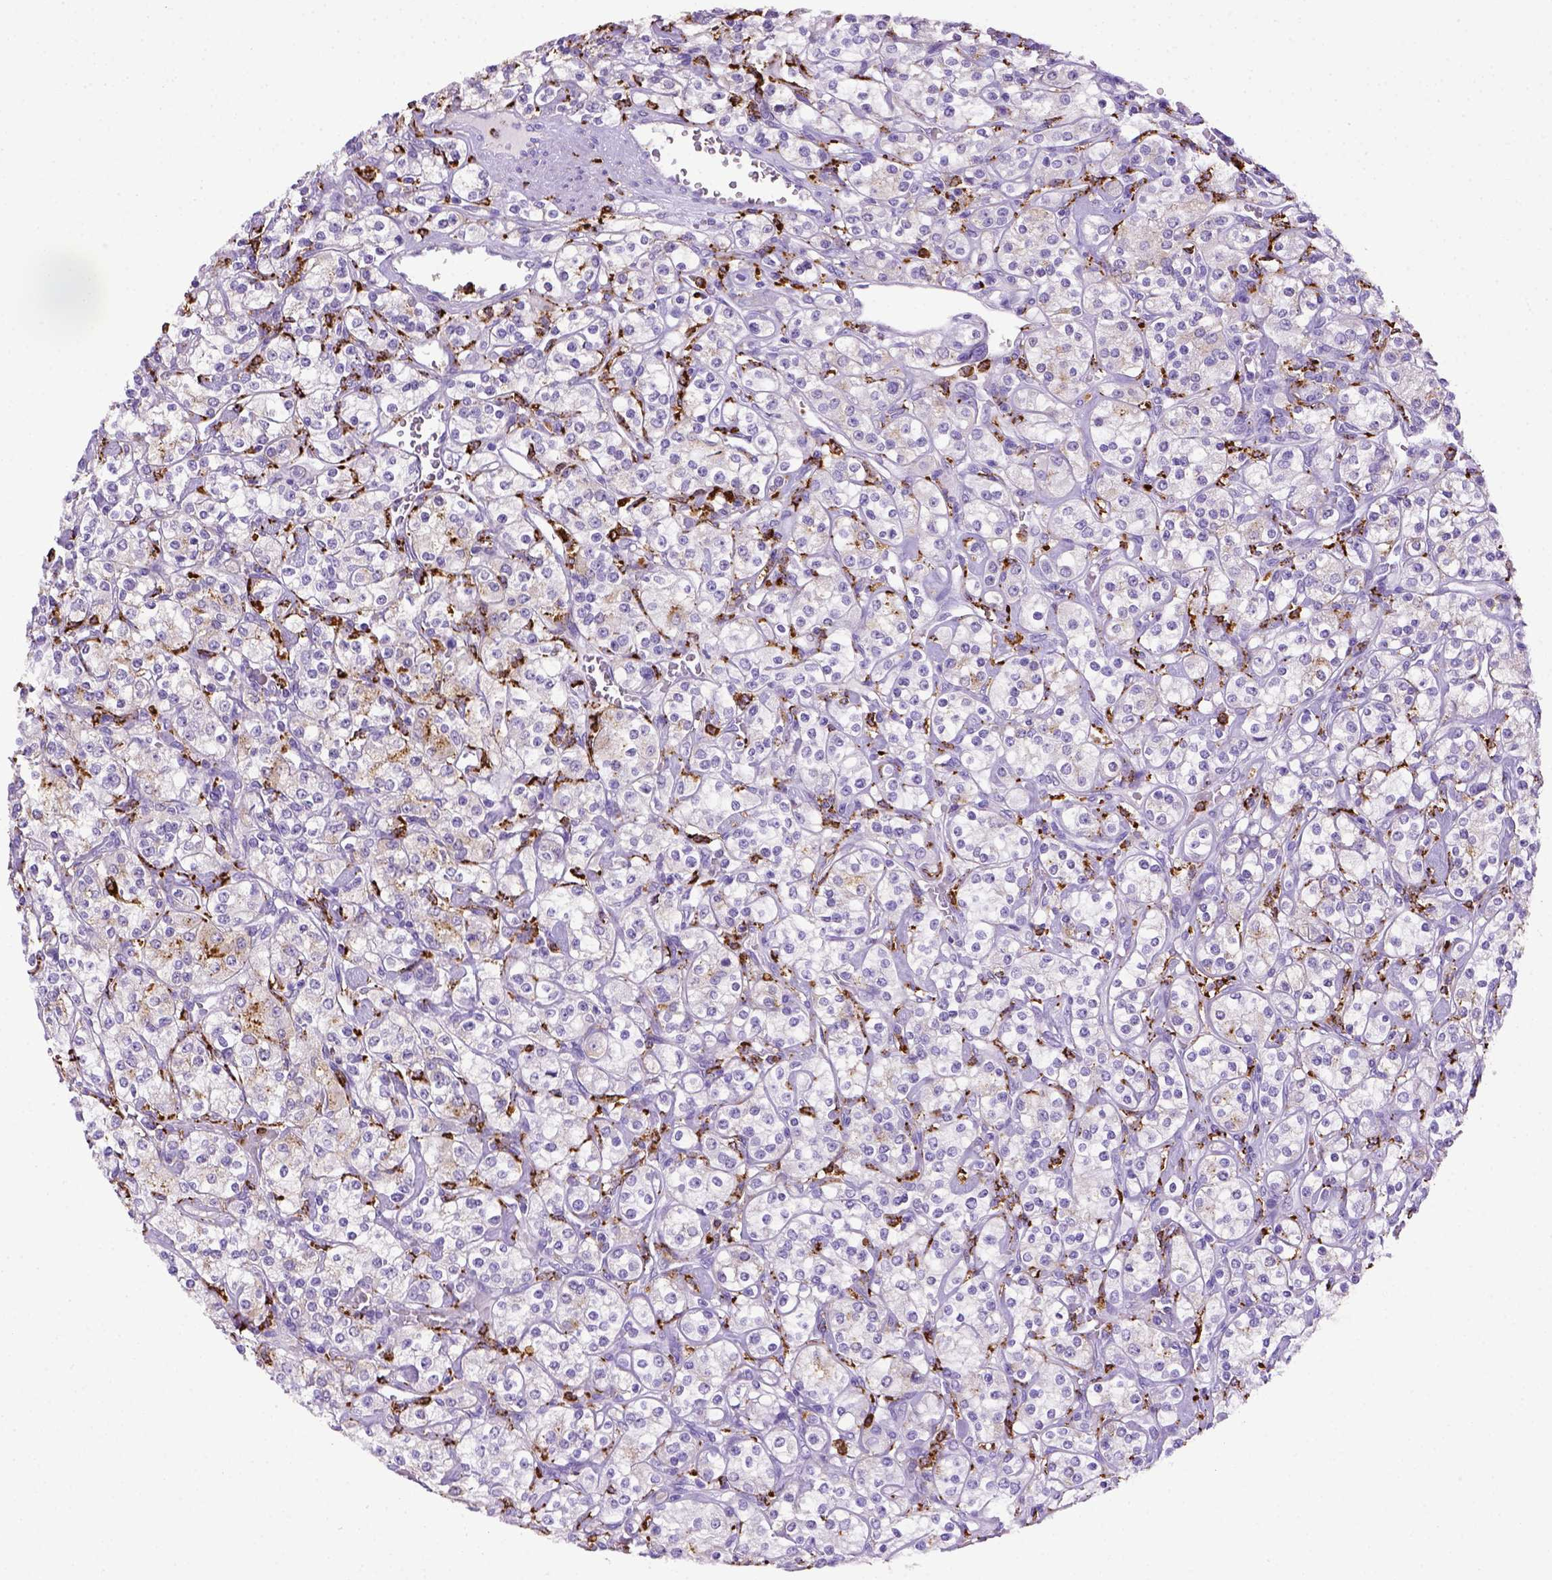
{"staining": {"intensity": "negative", "quantity": "none", "location": "none"}, "tissue": "renal cancer", "cell_type": "Tumor cells", "image_type": "cancer", "snomed": [{"axis": "morphology", "description": "Adenocarcinoma, NOS"}, {"axis": "topography", "description": "Kidney"}], "caption": "IHC photomicrograph of human adenocarcinoma (renal) stained for a protein (brown), which demonstrates no expression in tumor cells. (DAB immunohistochemistry, high magnification).", "gene": "CD68", "patient": {"sex": "male", "age": 77}}